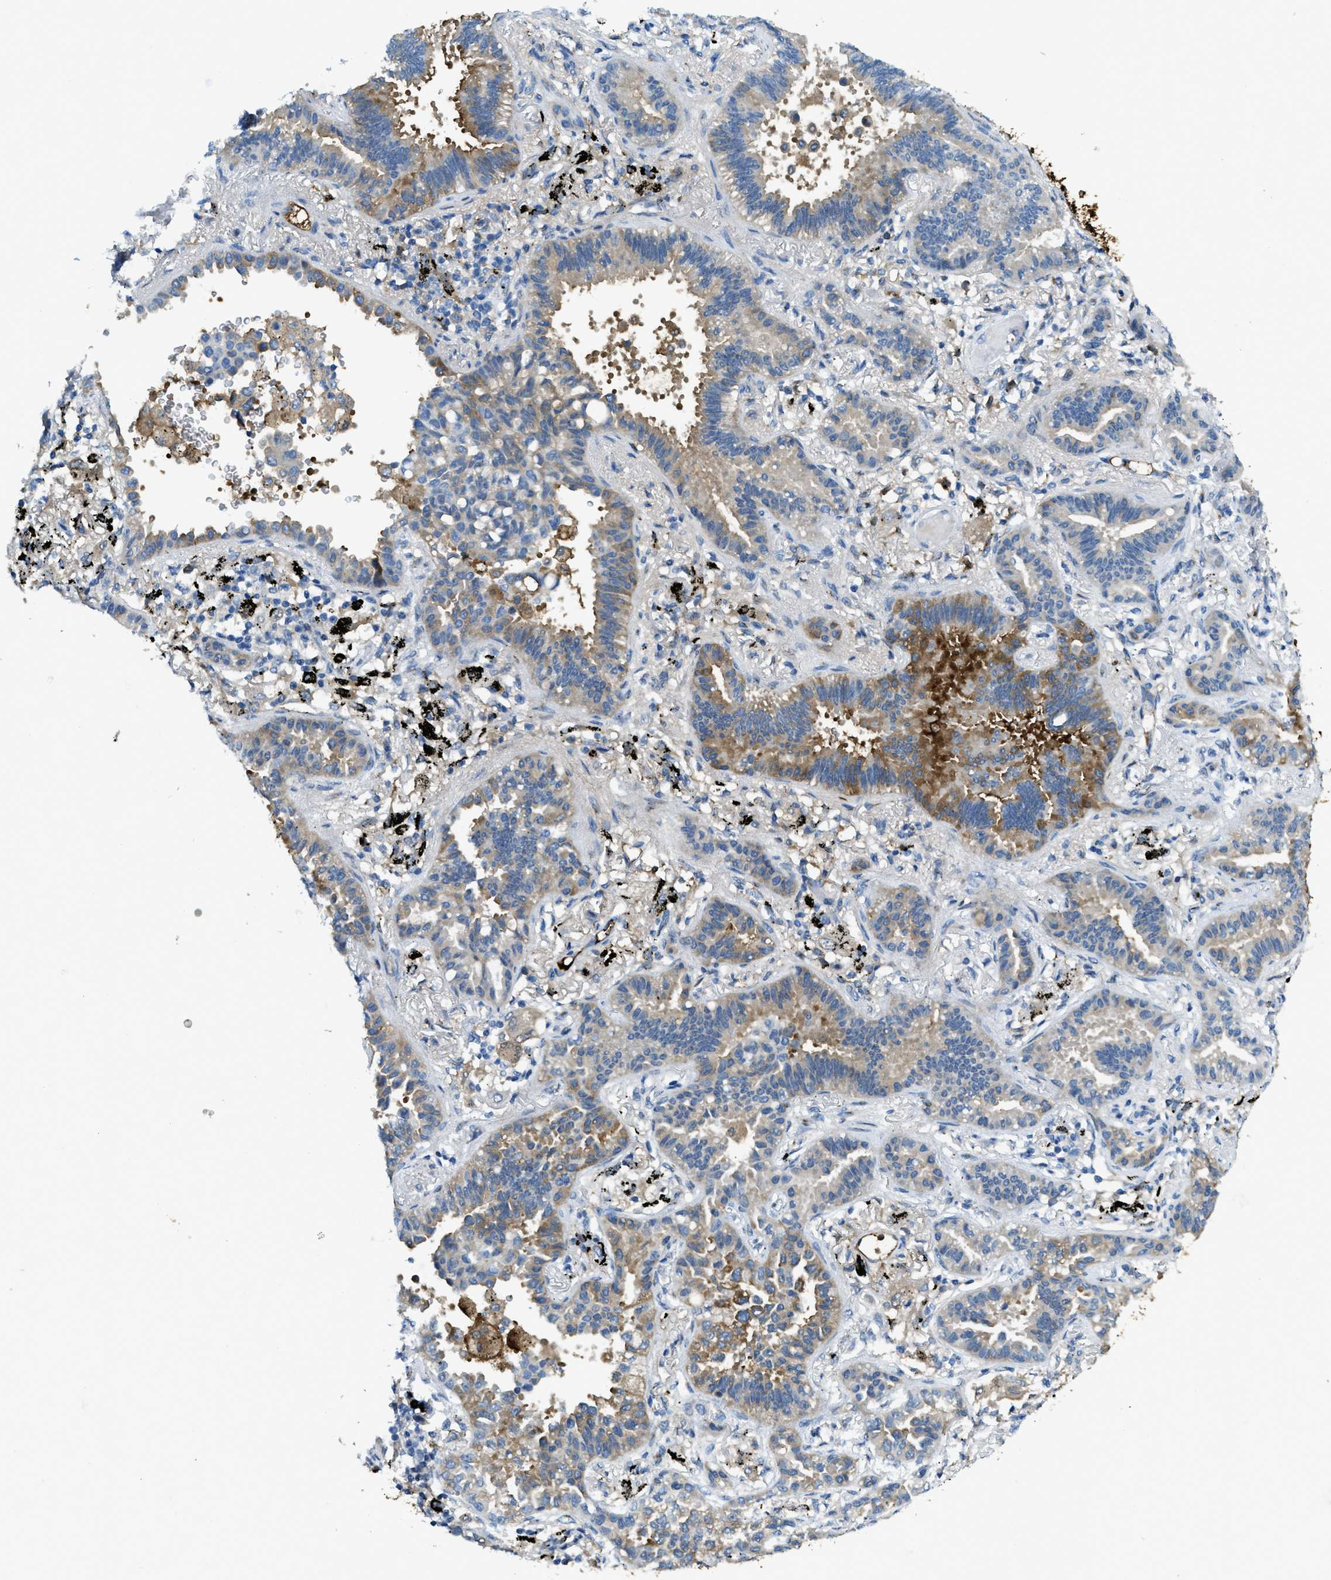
{"staining": {"intensity": "weak", "quantity": "25%-75%", "location": "cytoplasmic/membranous"}, "tissue": "lung cancer", "cell_type": "Tumor cells", "image_type": "cancer", "snomed": [{"axis": "morphology", "description": "Normal tissue, NOS"}, {"axis": "morphology", "description": "Adenocarcinoma, NOS"}, {"axis": "topography", "description": "Lung"}], "caption": "This photomicrograph shows immunohistochemistry staining of human lung cancer (adenocarcinoma), with low weak cytoplasmic/membranous expression in approximately 25%-75% of tumor cells.", "gene": "TRIM59", "patient": {"sex": "male", "age": 59}}